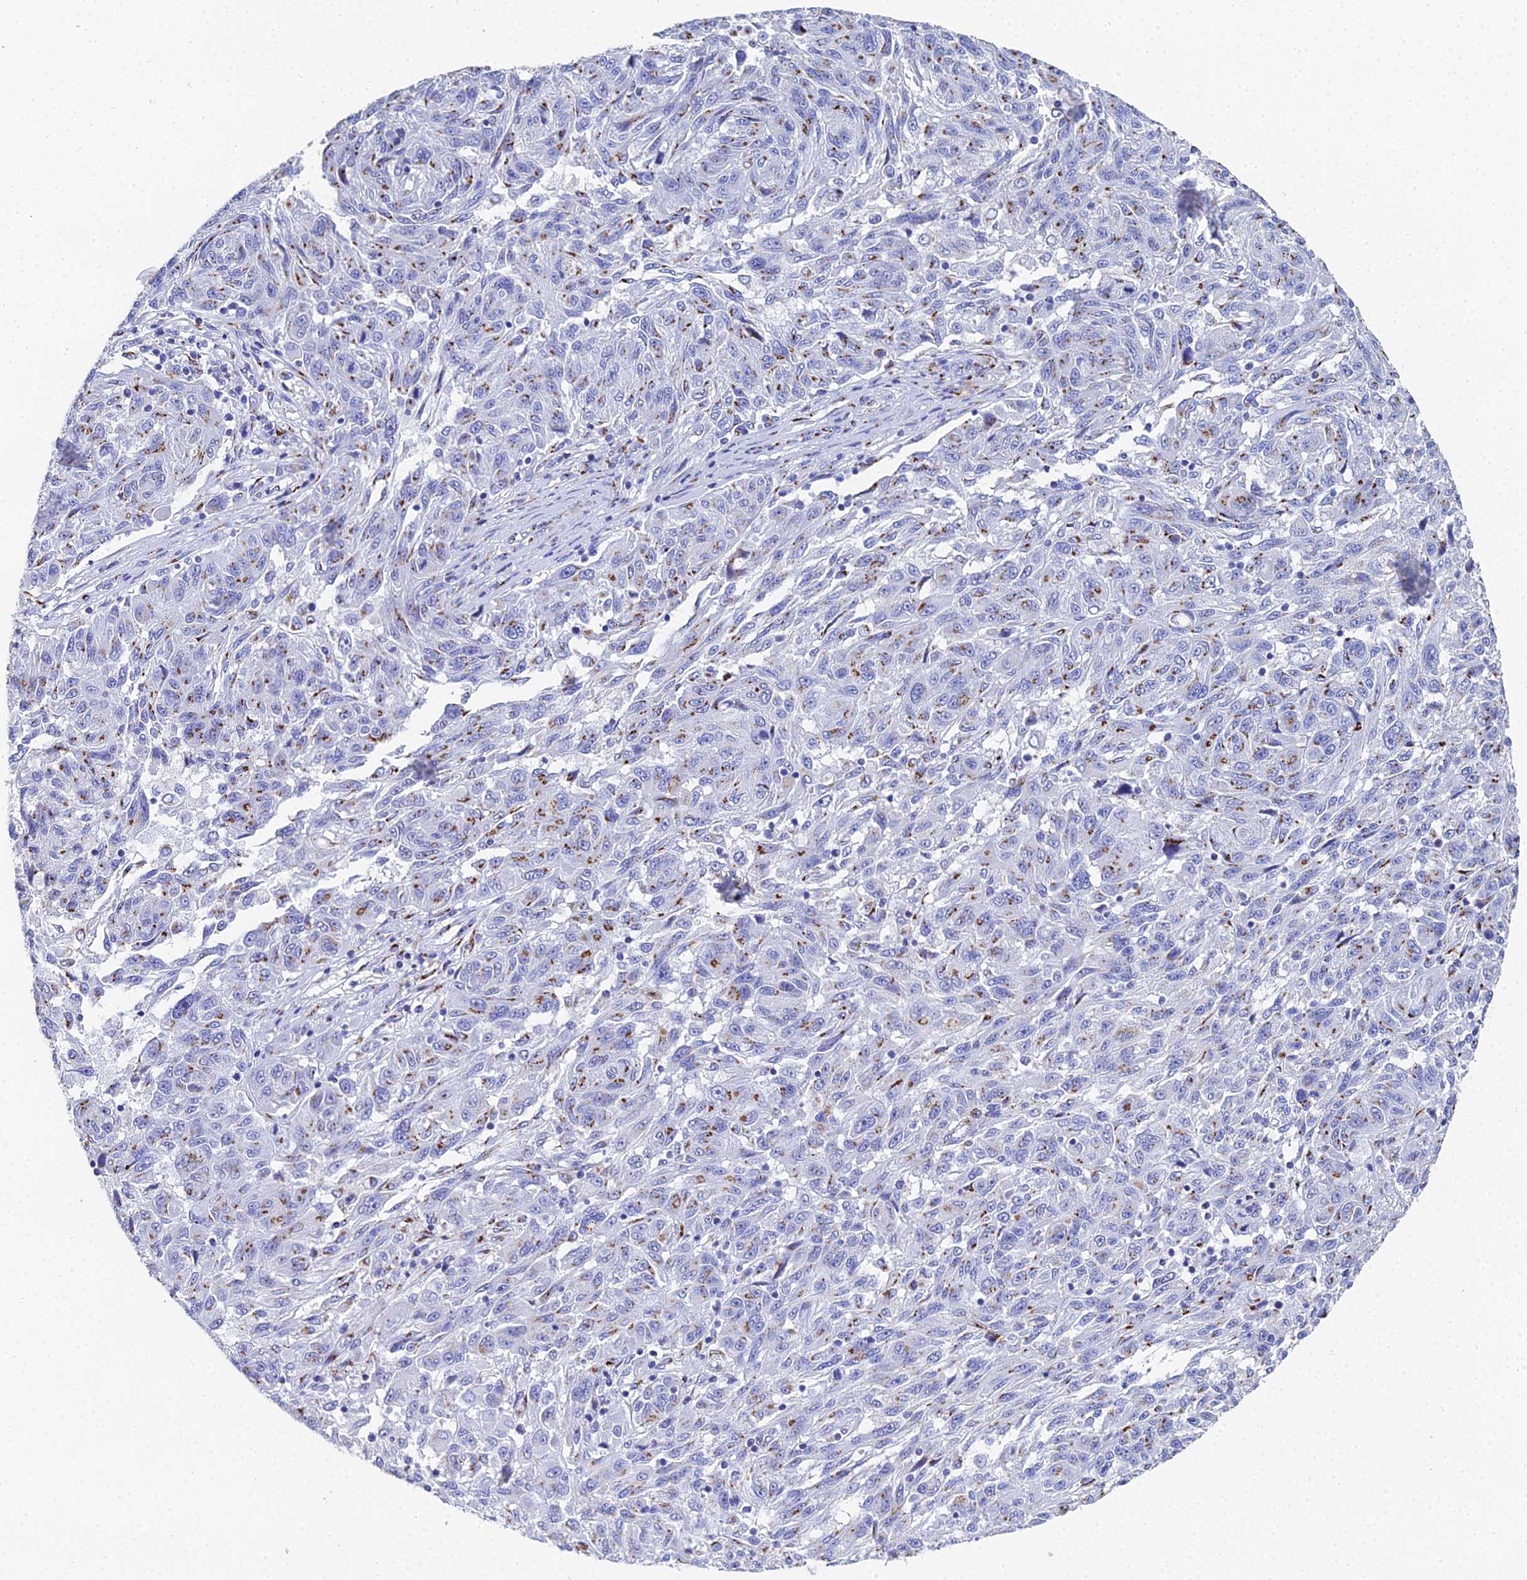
{"staining": {"intensity": "moderate", "quantity": "25%-75%", "location": "cytoplasmic/membranous"}, "tissue": "melanoma", "cell_type": "Tumor cells", "image_type": "cancer", "snomed": [{"axis": "morphology", "description": "Malignant melanoma, NOS"}, {"axis": "topography", "description": "Skin"}], "caption": "IHC image of human malignant melanoma stained for a protein (brown), which shows medium levels of moderate cytoplasmic/membranous expression in approximately 25%-75% of tumor cells.", "gene": "ENSG00000268674", "patient": {"sex": "male", "age": 53}}